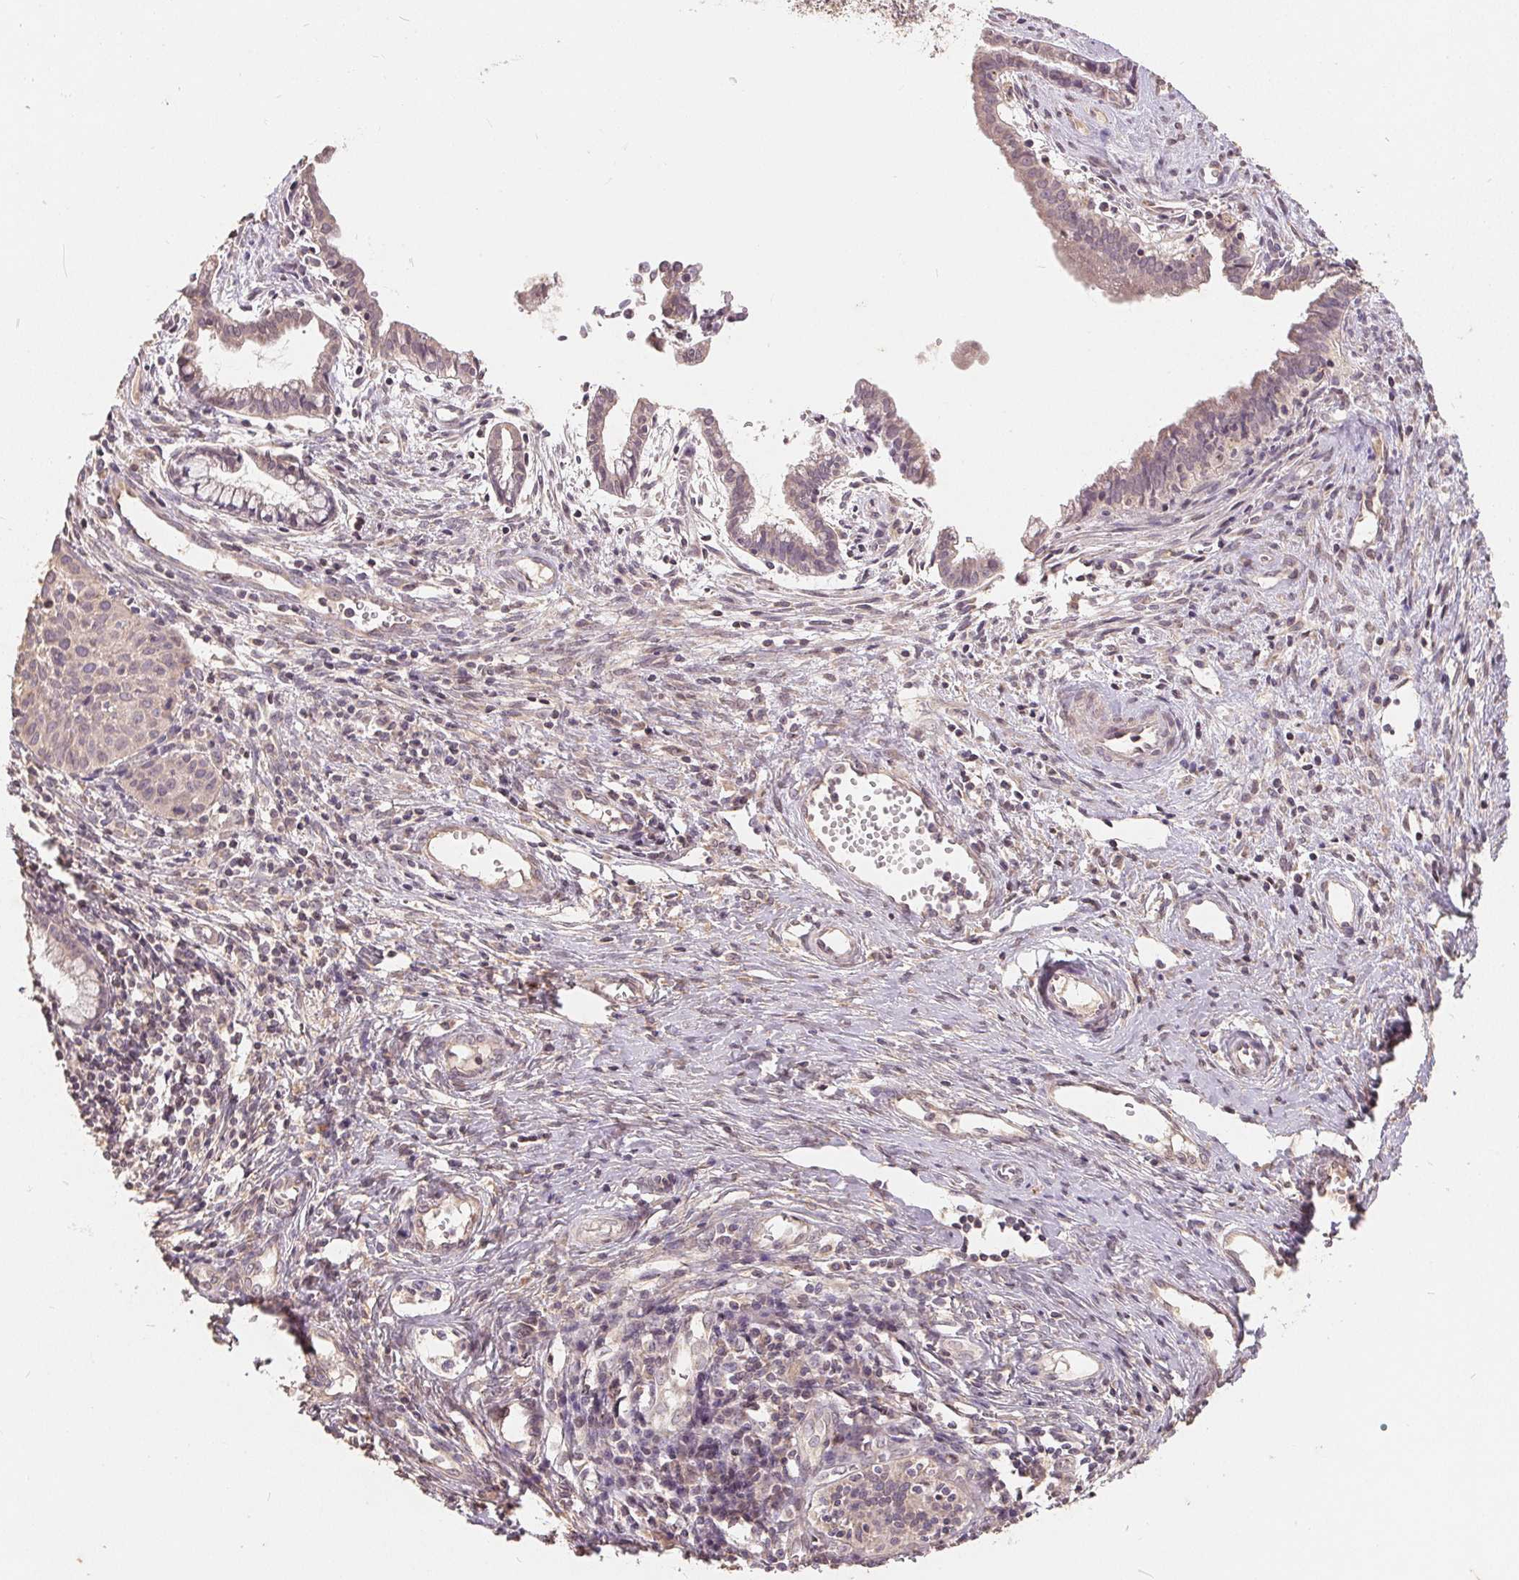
{"staining": {"intensity": "negative", "quantity": "none", "location": "none"}, "tissue": "cervical cancer", "cell_type": "Tumor cells", "image_type": "cancer", "snomed": [{"axis": "morphology", "description": "Squamous cell carcinoma, NOS"}, {"axis": "topography", "description": "Cervix"}], "caption": "An immunohistochemistry (IHC) photomicrograph of cervical cancer is shown. There is no staining in tumor cells of cervical cancer.", "gene": "CDIPT", "patient": {"sex": "female", "age": 38}}